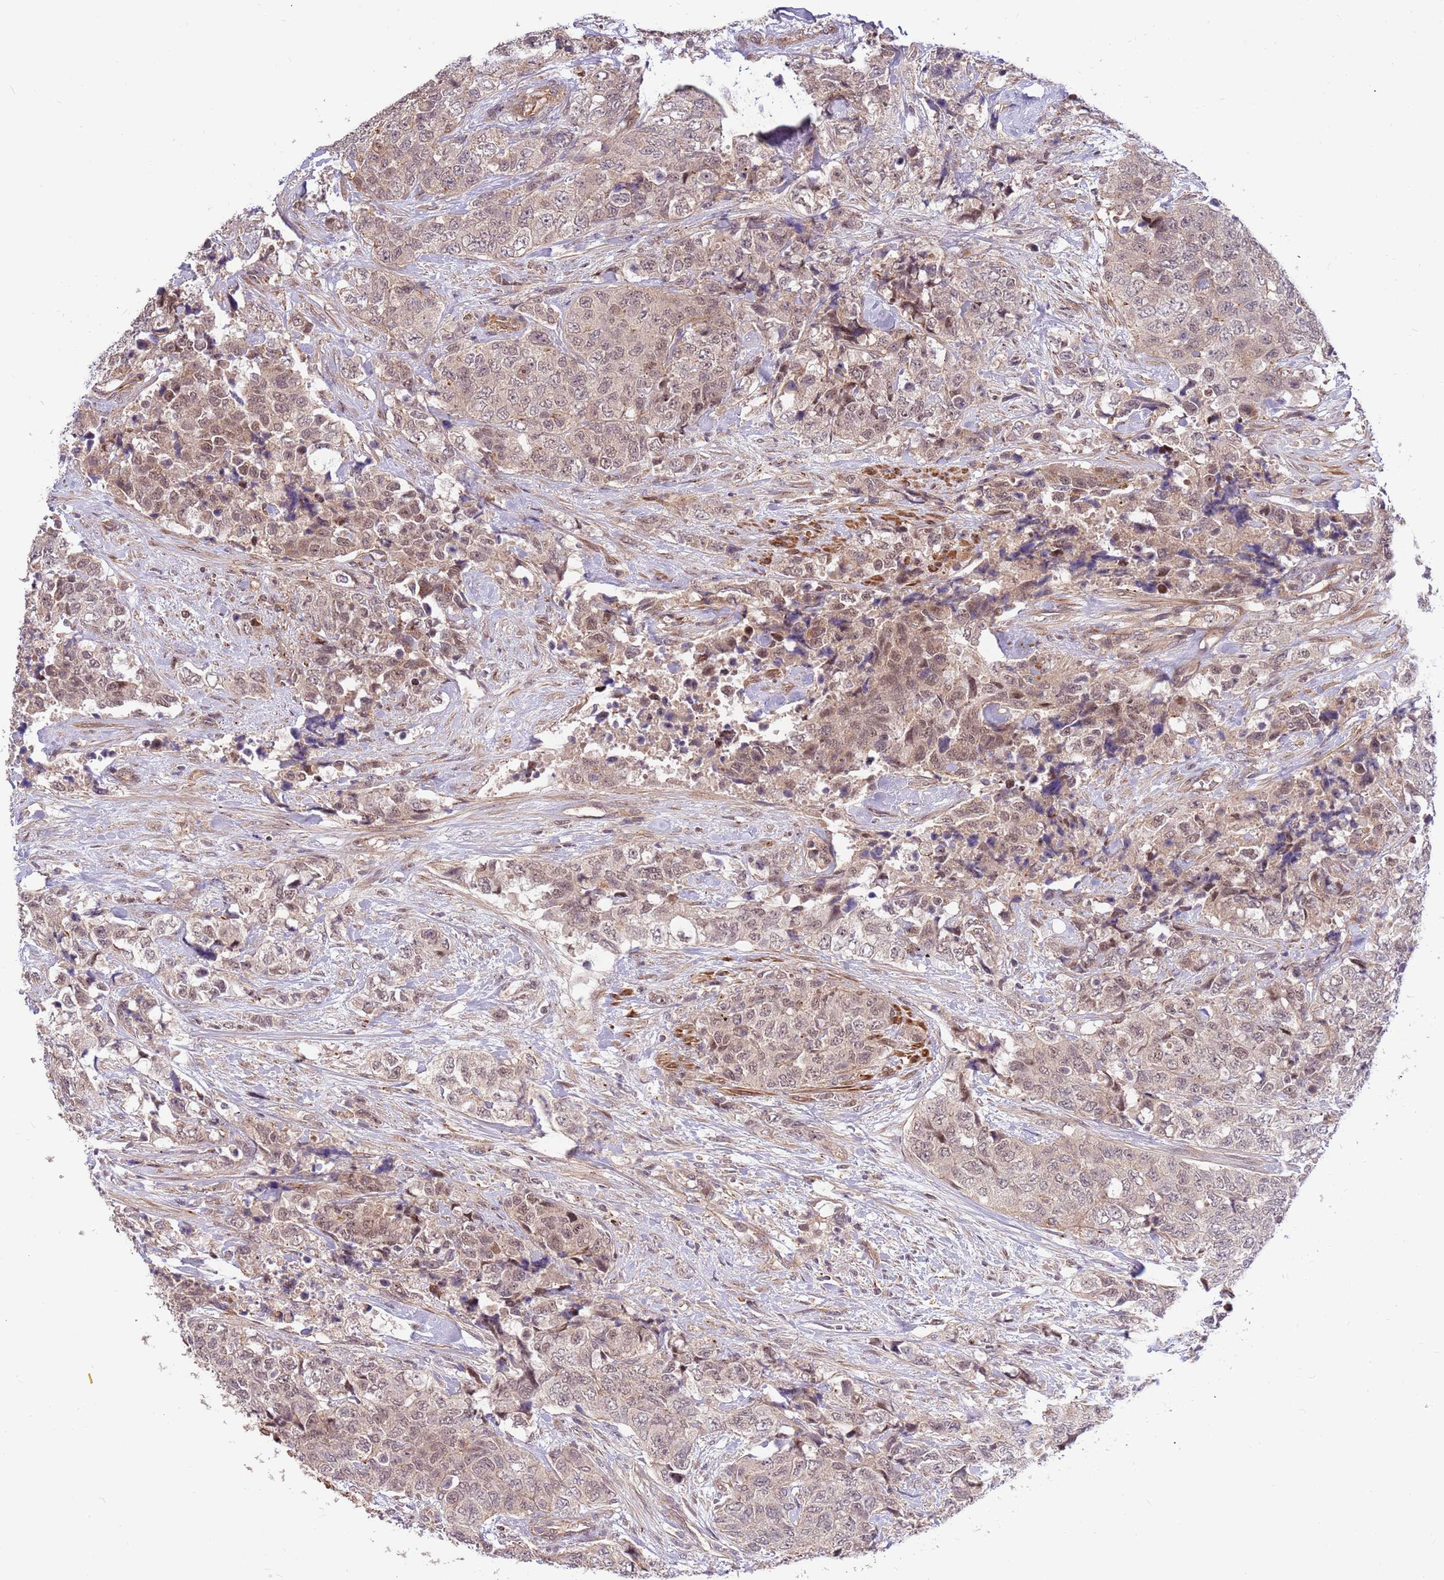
{"staining": {"intensity": "weak", "quantity": "25%-75%", "location": "nuclear"}, "tissue": "urothelial cancer", "cell_type": "Tumor cells", "image_type": "cancer", "snomed": [{"axis": "morphology", "description": "Urothelial carcinoma, High grade"}, {"axis": "topography", "description": "Urinary bladder"}], "caption": "The histopathology image demonstrates immunohistochemical staining of high-grade urothelial carcinoma. There is weak nuclear expression is present in approximately 25%-75% of tumor cells.", "gene": "HAUS3", "patient": {"sex": "female", "age": 78}}